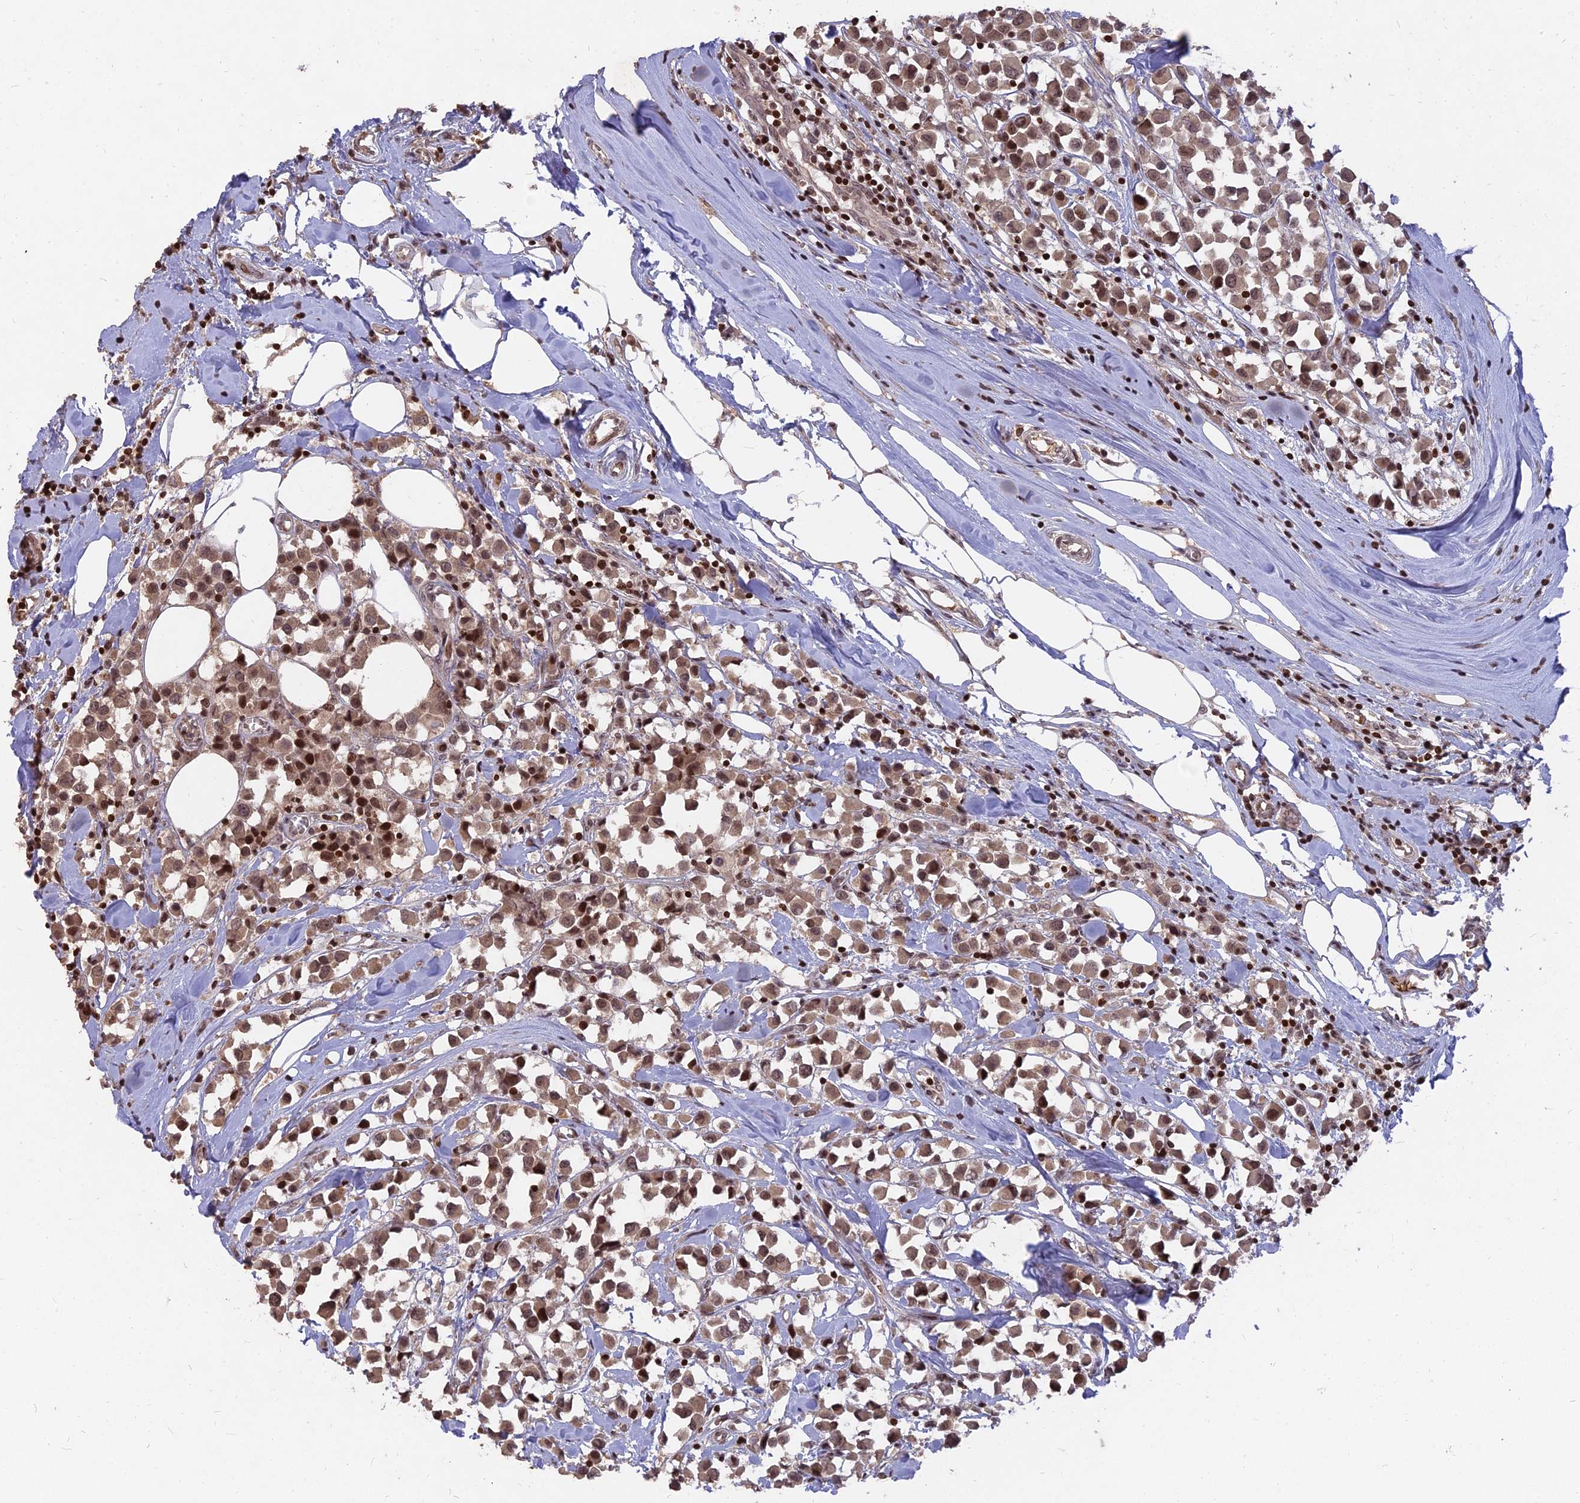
{"staining": {"intensity": "moderate", "quantity": ">75%", "location": "cytoplasmic/membranous,nuclear"}, "tissue": "breast cancer", "cell_type": "Tumor cells", "image_type": "cancer", "snomed": [{"axis": "morphology", "description": "Duct carcinoma"}, {"axis": "topography", "description": "Breast"}], "caption": "Invasive ductal carcinoma (breast) was stained to show a protein in brown. There is medium levels of moderate cytoplasmic/membranous and nuclear positivity in about >75% of tumor cells.", "gene": "NR1H3", "patient": {"sex": "female", "age": 61}}